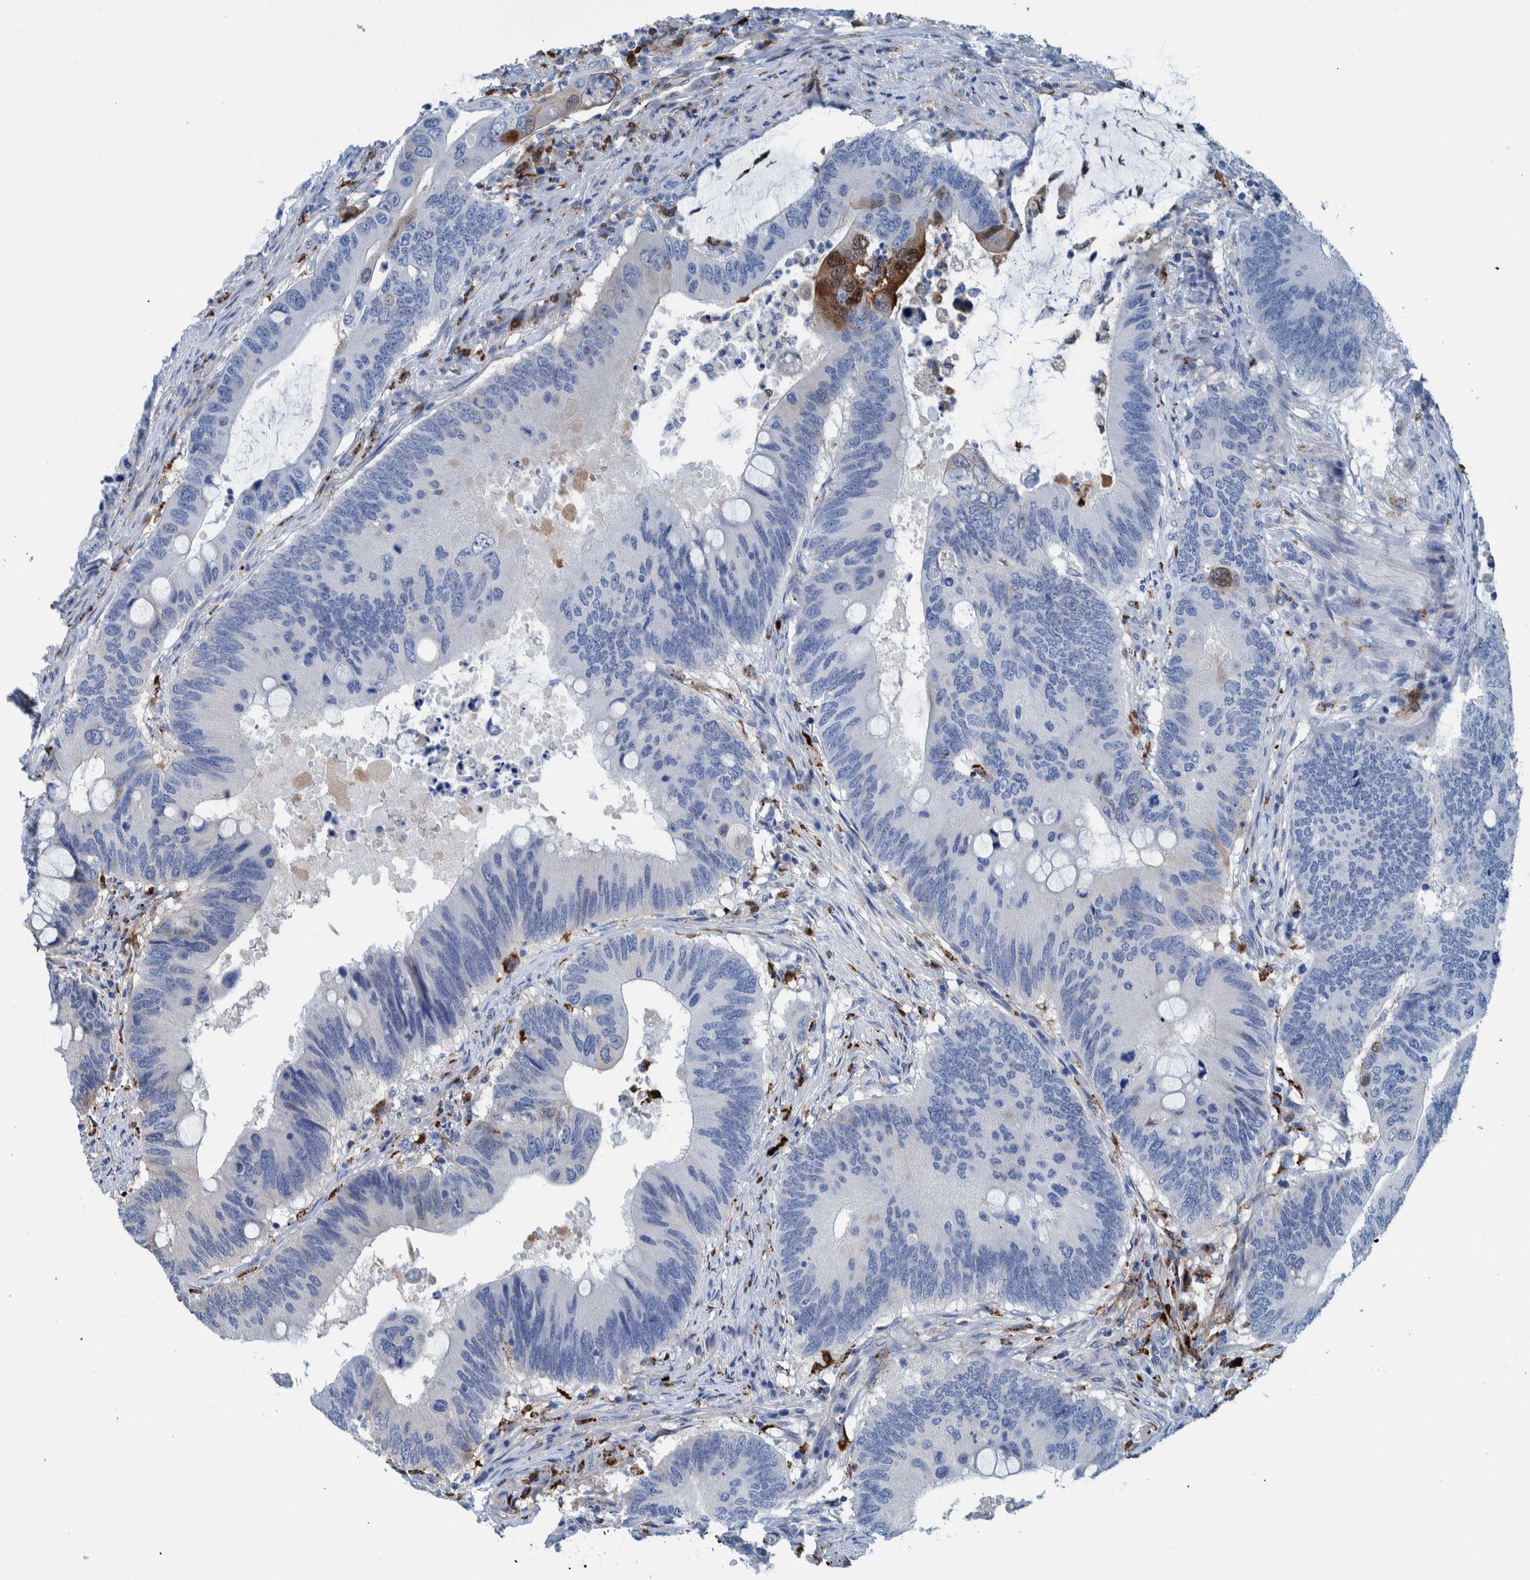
{"staining": {"intensity": "negative", "quantity": "none", "location": "none"}, "tissue": "colorectal cancer", "cell_type": "Tumor cells", "image_type": "cancer", "snomed": [{"axis": "morphology", "description": "Adenocarcinoma, NOS"}, {"axis": "topography", "description": "Colon"}], "caption": "Tumor cells show no significant positivity in adenocarcinoma (colorectal).", "gene": "IDO1", "patient": {"sex": "male", "age": 71}}